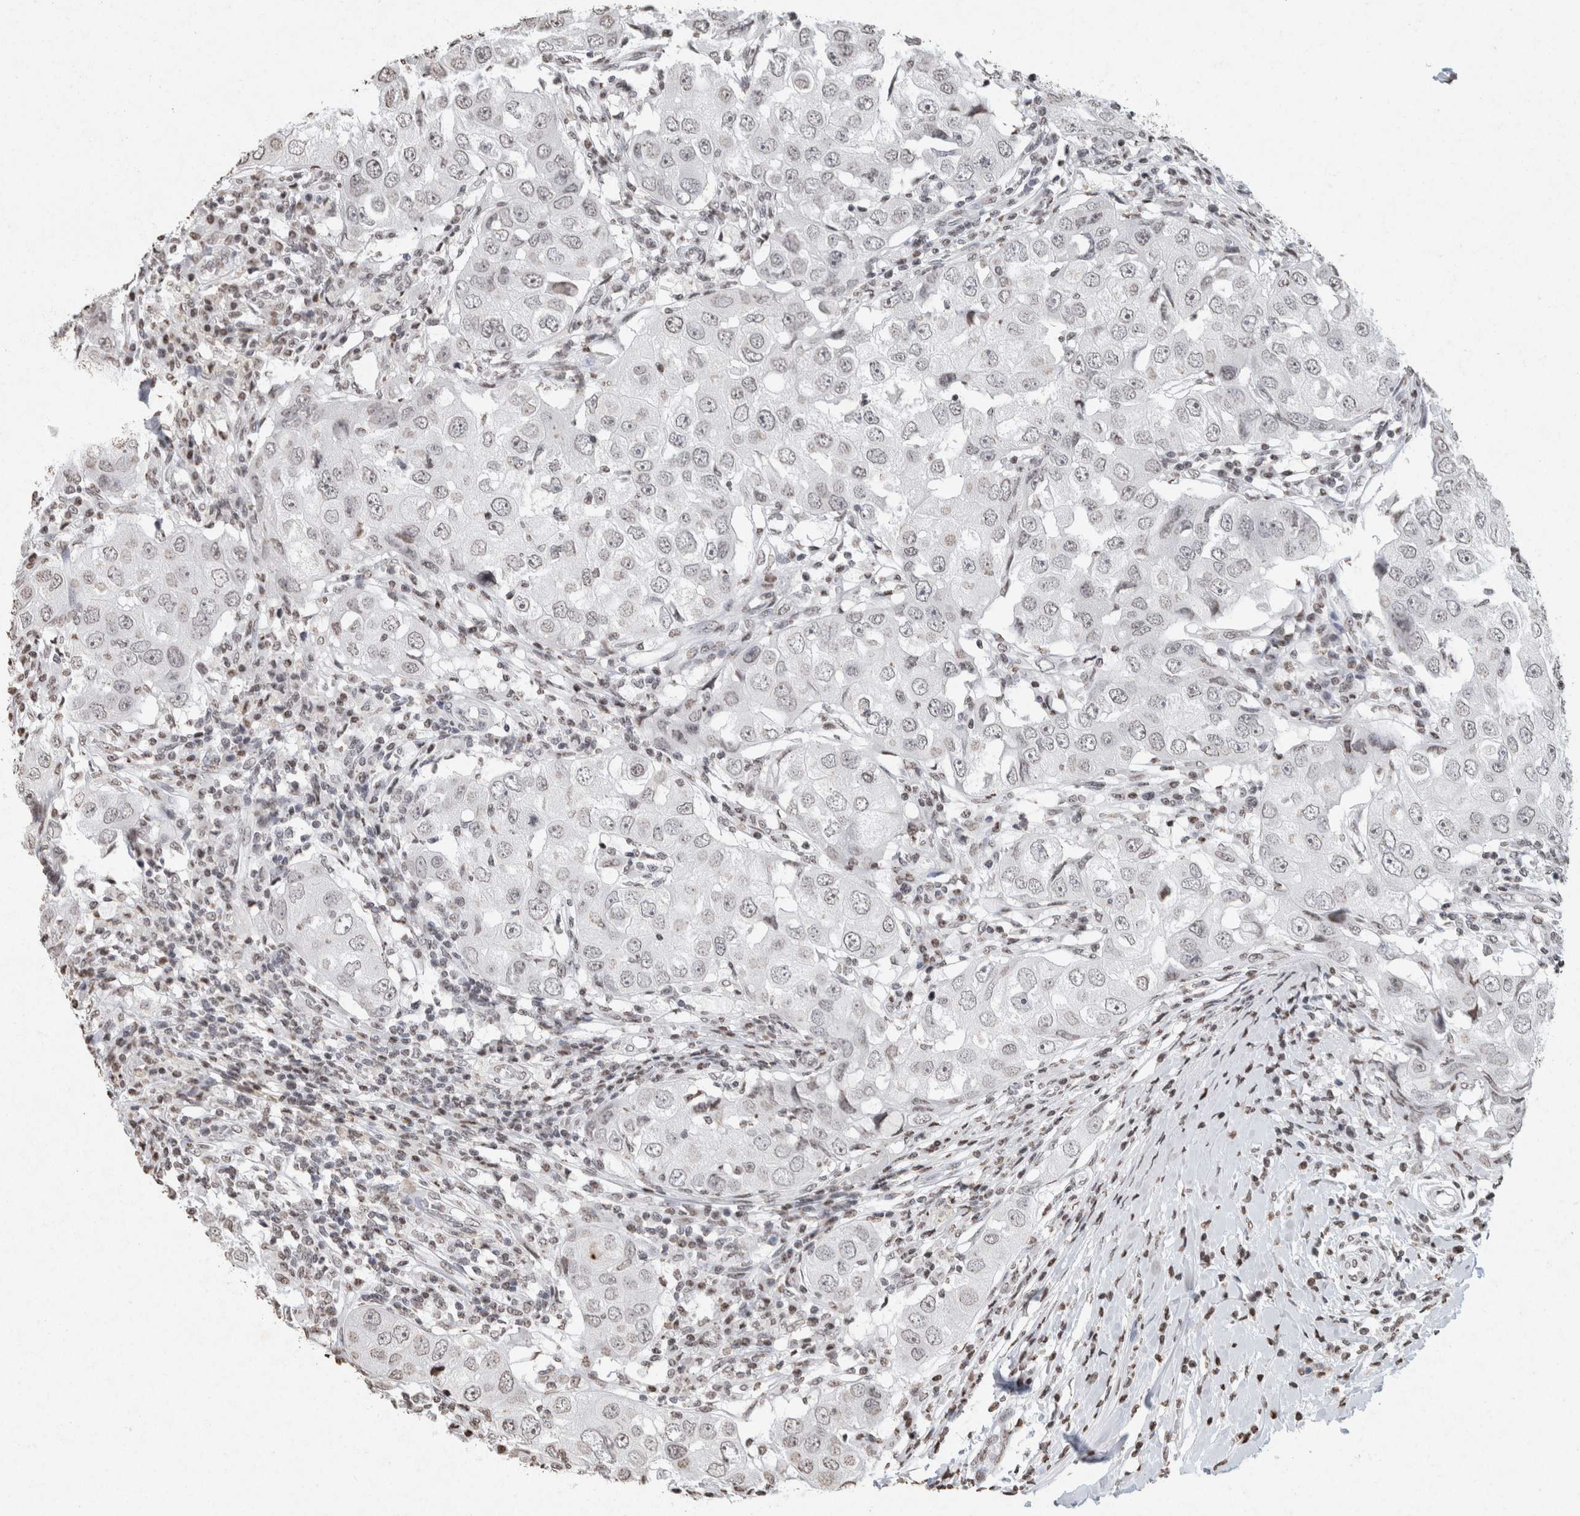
{"staining": {"intensity": "weak", "quantity": "<25%", "location": "nuclear"}, "tissue": "breast cancer", "cell_type": "Tumor cells", "image_type": "cancer", "snomed": [{"axis": "morphology", "description": "Duct carcinoma"}, {"axis": "topography", "description": "Breast"}], "caption": "DAB immunohistochemical staining of human intraductal carcinoma (breast) exhibits no significant expression in tumor cells. (DAB IHC visualized using brightfield microscopy, high magnification).", "gene": "CNTN1", "patient": {"sex": "female", "age": 27}}